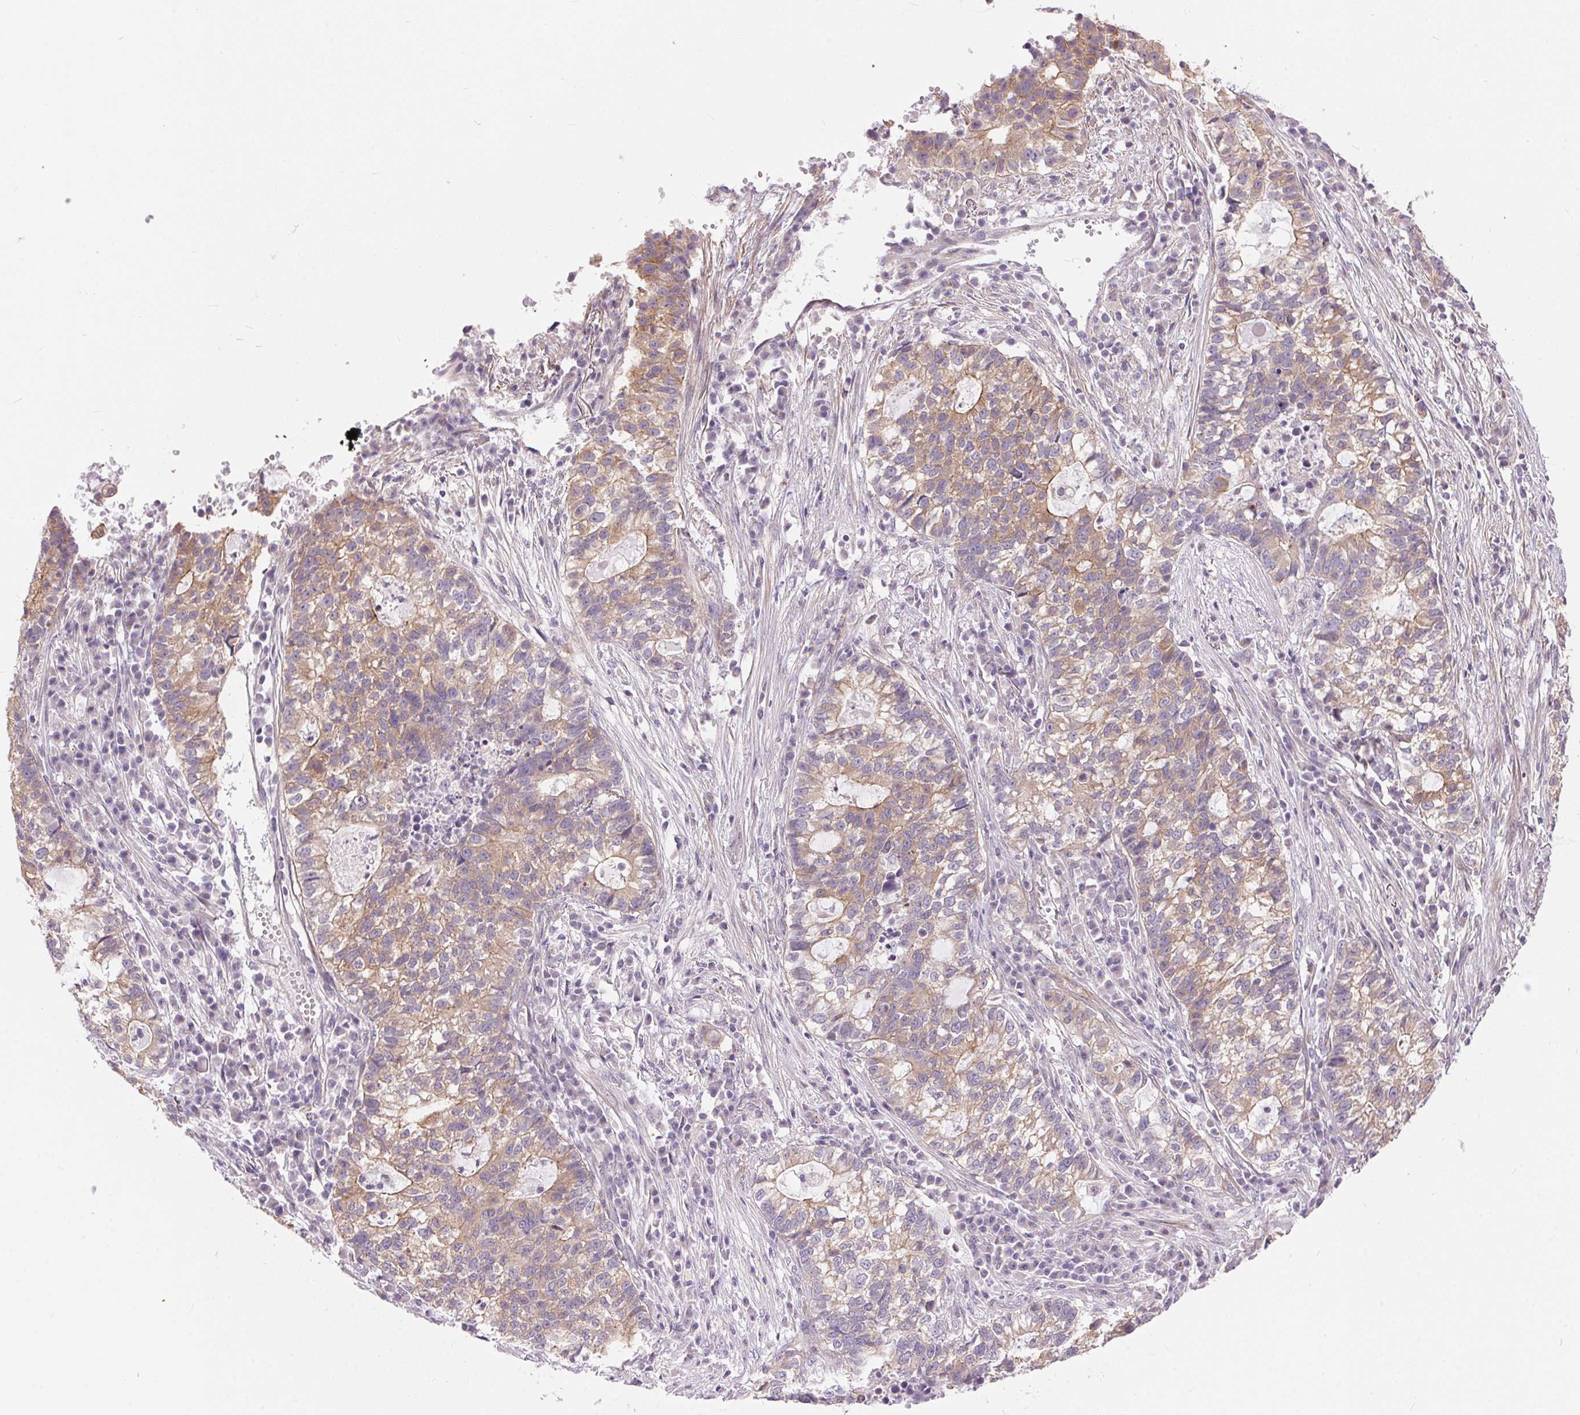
{"staining": {"intensity": "weak", "quantity": "25%-75%", "location": "cytoplasmic/membranous"}, "tissue": "lung cancer", "cell_type": "Tumor cells", "image_type": "cancer", "snomed": [{"axis": "morphology", "description": "Adenocarcinoma, NOS"}, {"axis": "topography", "description": "Lung"}], "caption": "Immunohistochemistry (IHC) (DAB) staining of lung cancer exhibits weak cytoplasmic/membranous protein positivity in about 25%-75% of tumor cells.", "gene": "UNC13B", "patient": {"sex": "male", "age": 57}}